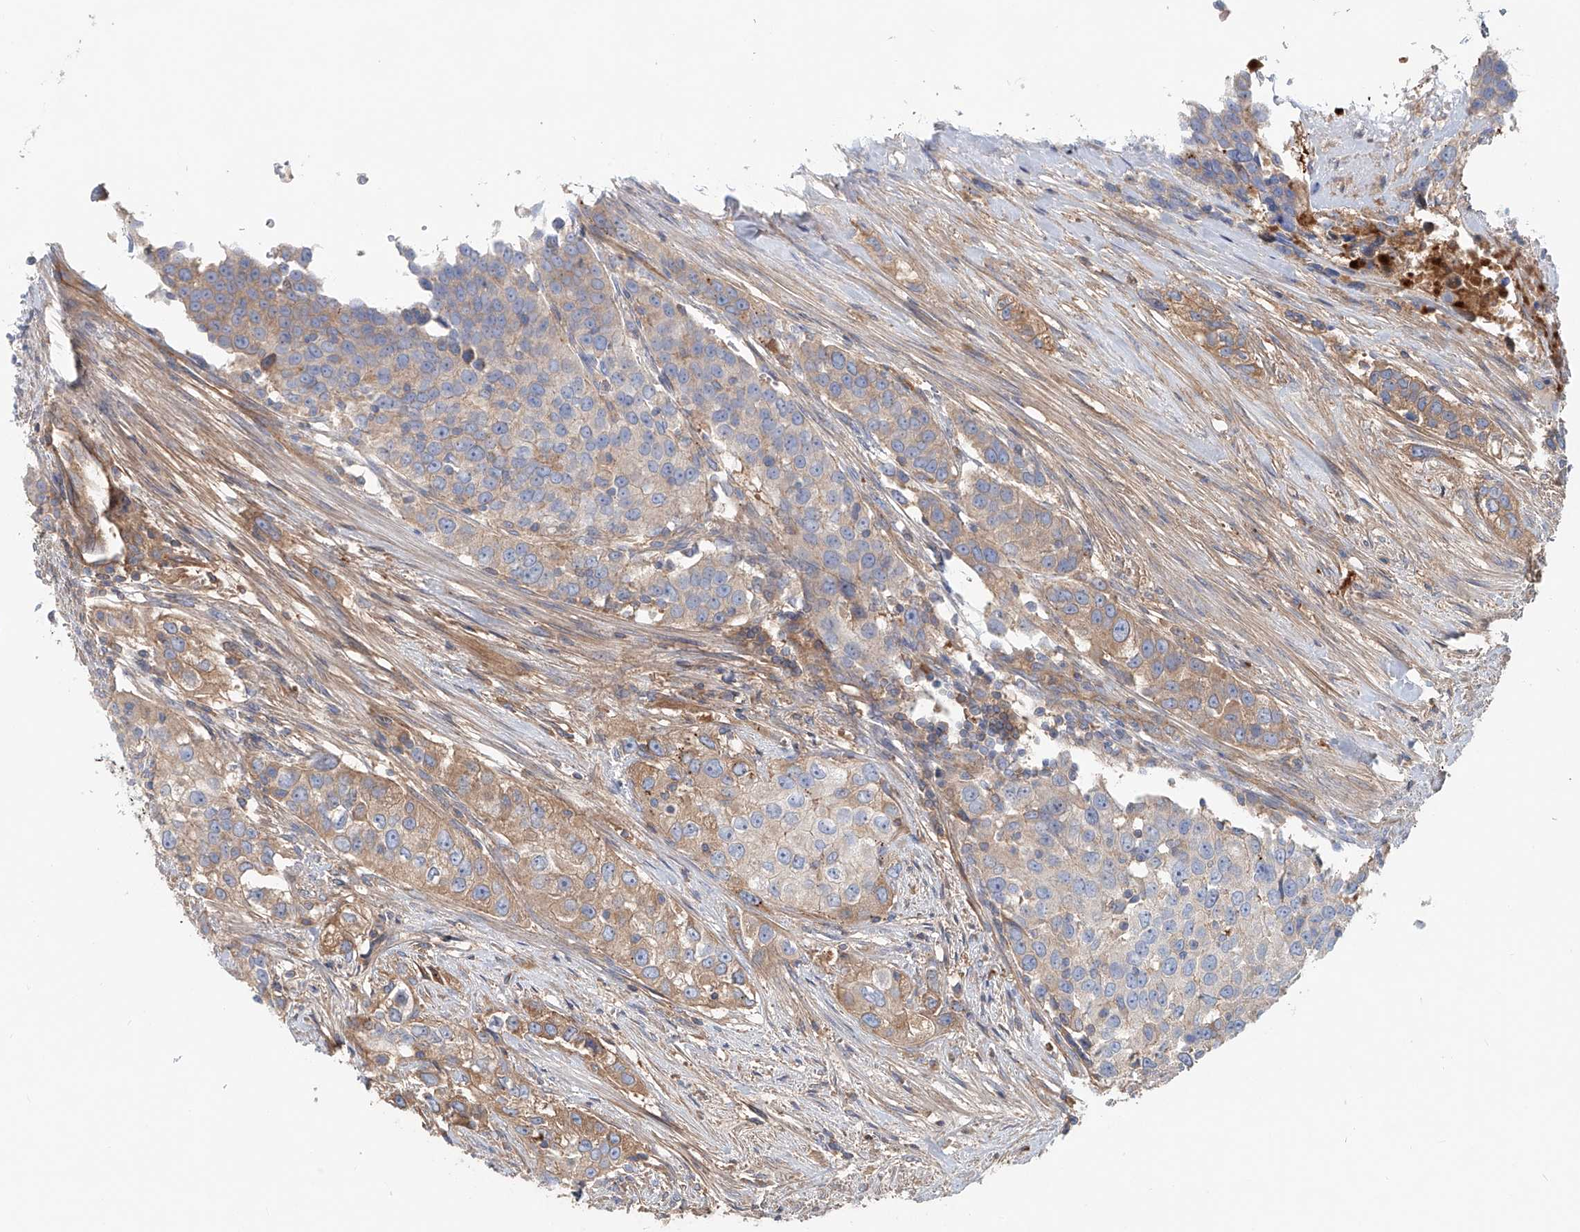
{"staining": {"intensity": "moderate", "quantity": ">75%", "location": "cytoplasmic/membranous"}, "tissue": "urothelial cancer", "cell_type": "Tumor cells", "image_type": "cancer", "snomed": [{"axis": "morphology", "description": "Urothelial carcinoma, High grade"}, {"axis": "topography", "description": "Urinary bladder"}], "caption": "Immunohistochemical staining of human urothelial cancer displays medium levels of moderate cytoplasmic/membranous staining in approximately >75% of tumor cells. The staining was performed using DAB (3,3'-diaminobenzidine) to visualize the protein expression in brown, while the nuclei were stained in blue with hematoxylin (Magnification: 20x).", "gene": "FRYL", "patient": {"sex": "female", "age": 80}}